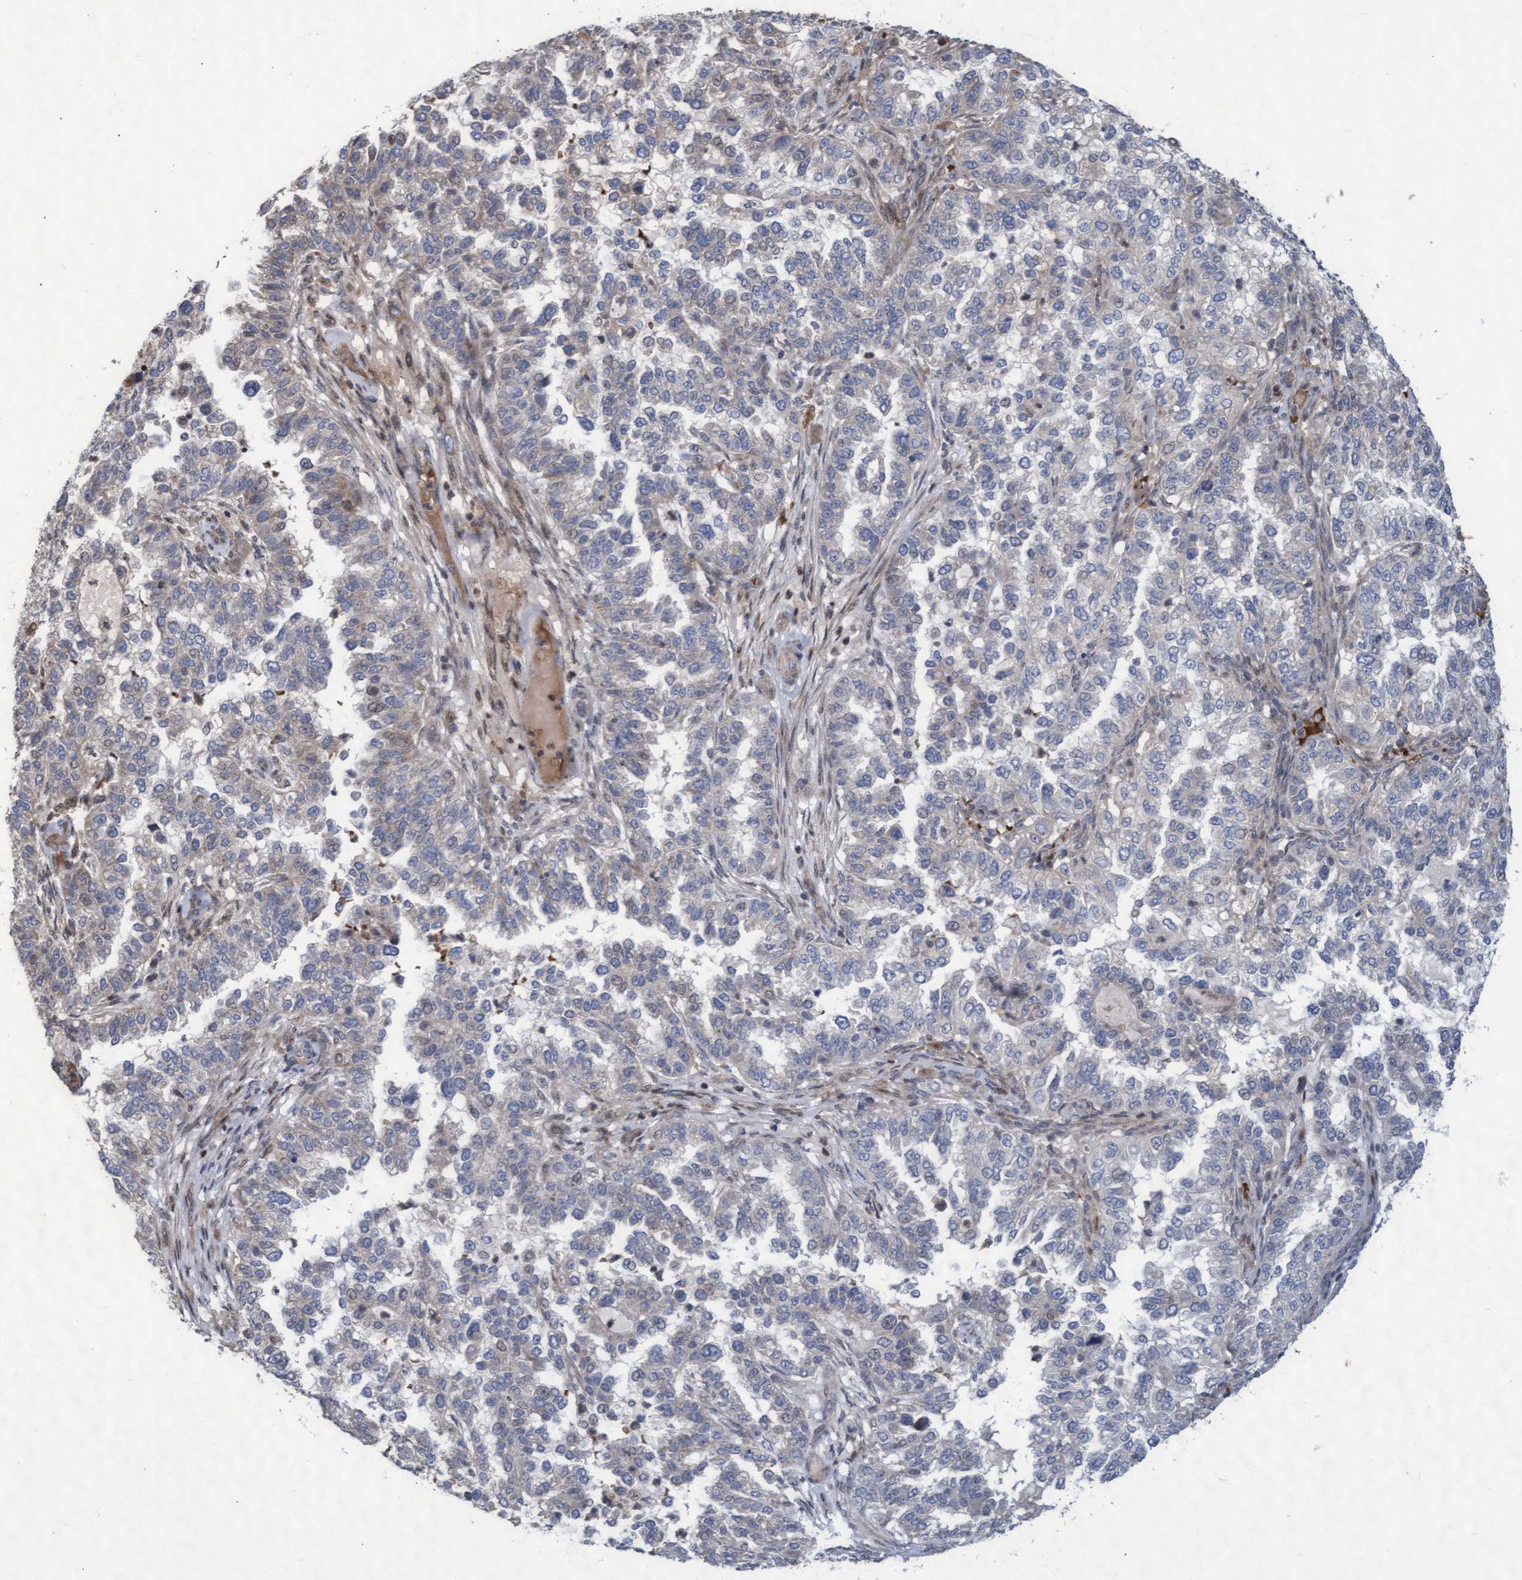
{"staining": {"intensity": "negative", "quantity": "none", "location": "none"}, "tissue": "endometrial cancer", "cell_type": "Tumor cells", "image_type": "cancer", "snomed": [{"axis": "morphology", "description": "Adenocarcinoma, NOS"}, {"axis": "topography", "description": "Endometrium"}], "caption": "Tumor cells are negative for protein expression in human endometrial cancer.", "gene": "KCNC2", "patient": {"sex": "female", "age": 85}}